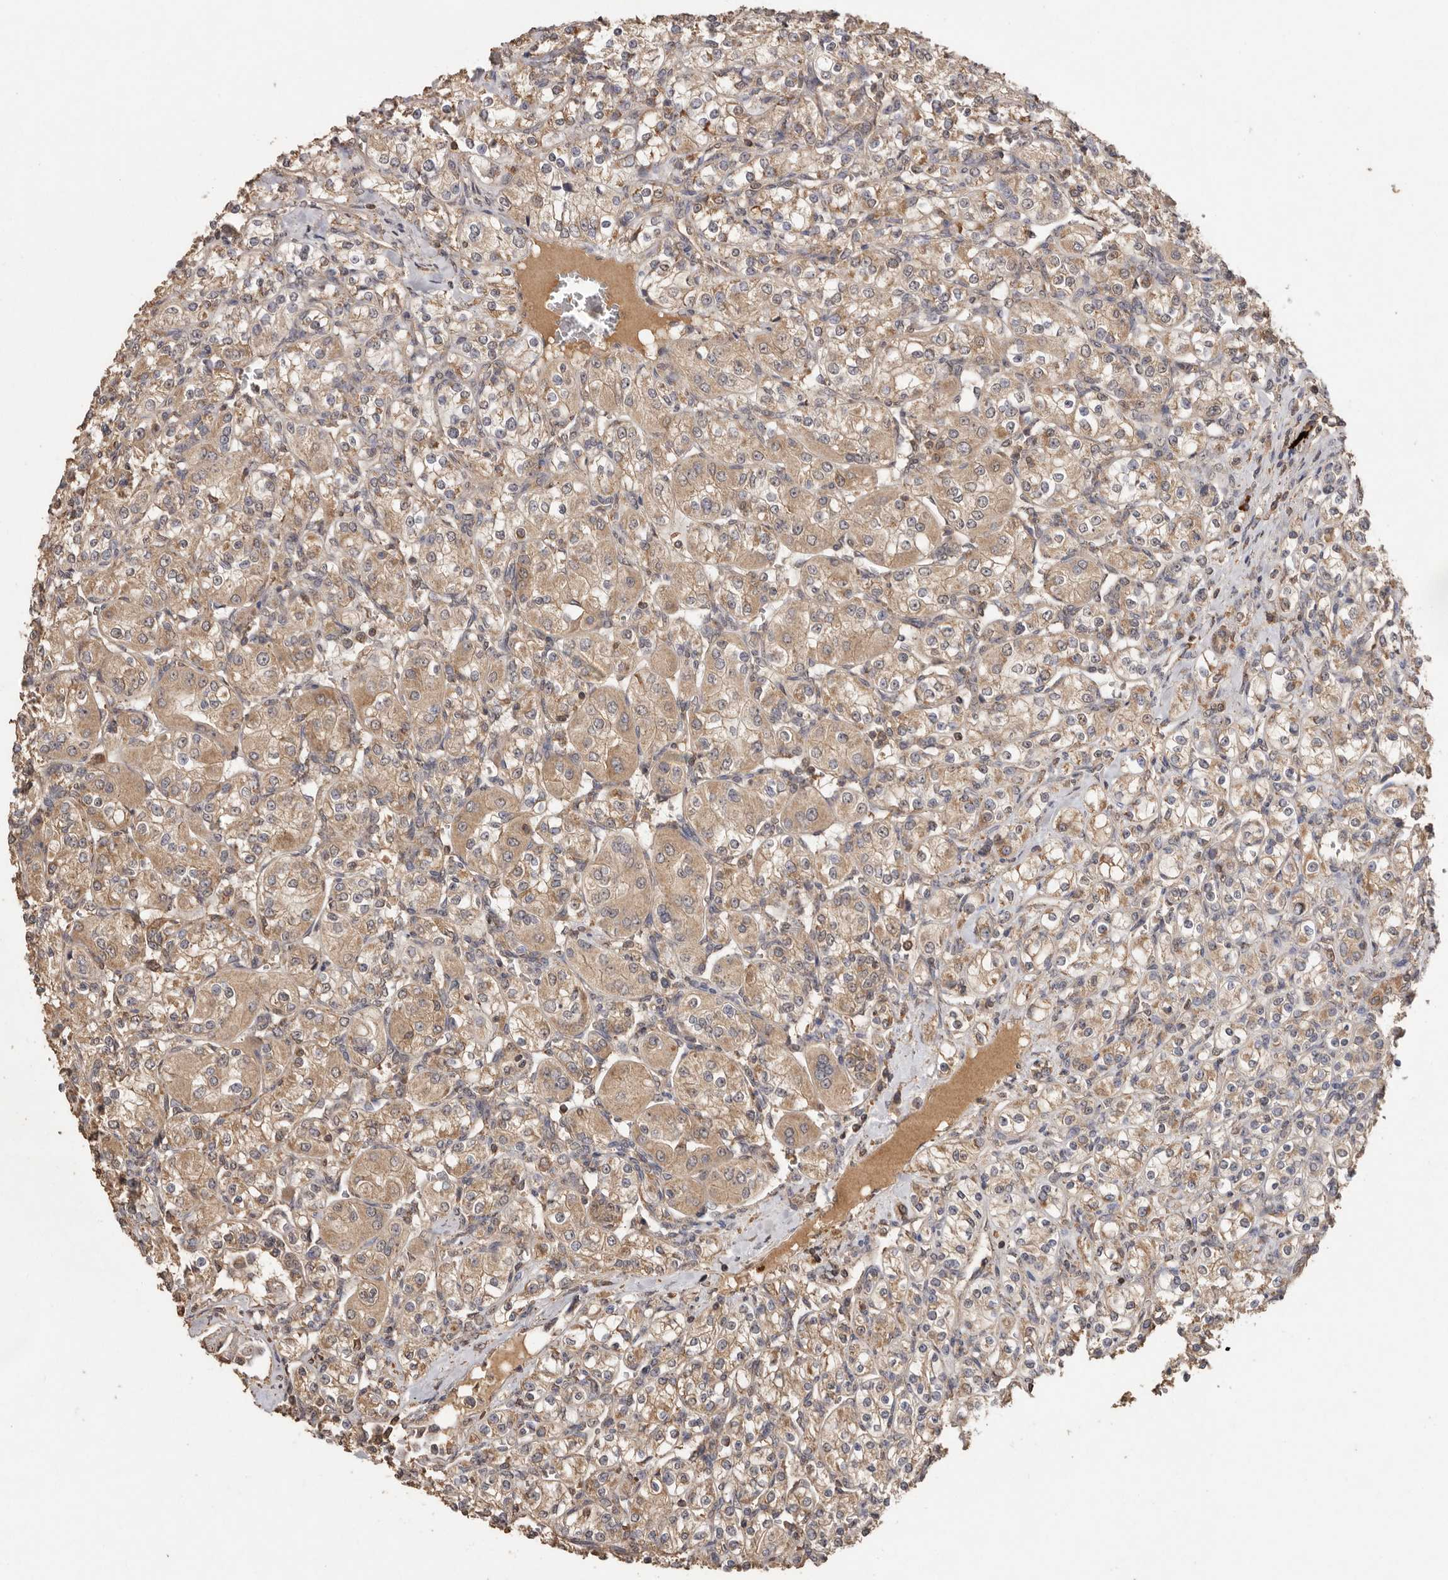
{"staining": {"intensity": "moderate", "quantity": ">75%", "location": "cytoplasmic/membranous"}, "tissue": "renal cancer", "cell_type": "Tumor cells", "image_type": "cancer", "snomed": [{"axis": "morphology", "description": "Adenocarcinoma, NOS"}, {"axis": "topography", "description": "Kidney"}], "caption": "This is an image of immunohistochemistry staining of adenocarcinoma (renal), which shows moderate positivity in the cytoplasmic/membranous of tumor cells.", "gene": "RWDD1", "patient": {"sex": "male", "age": 77}}